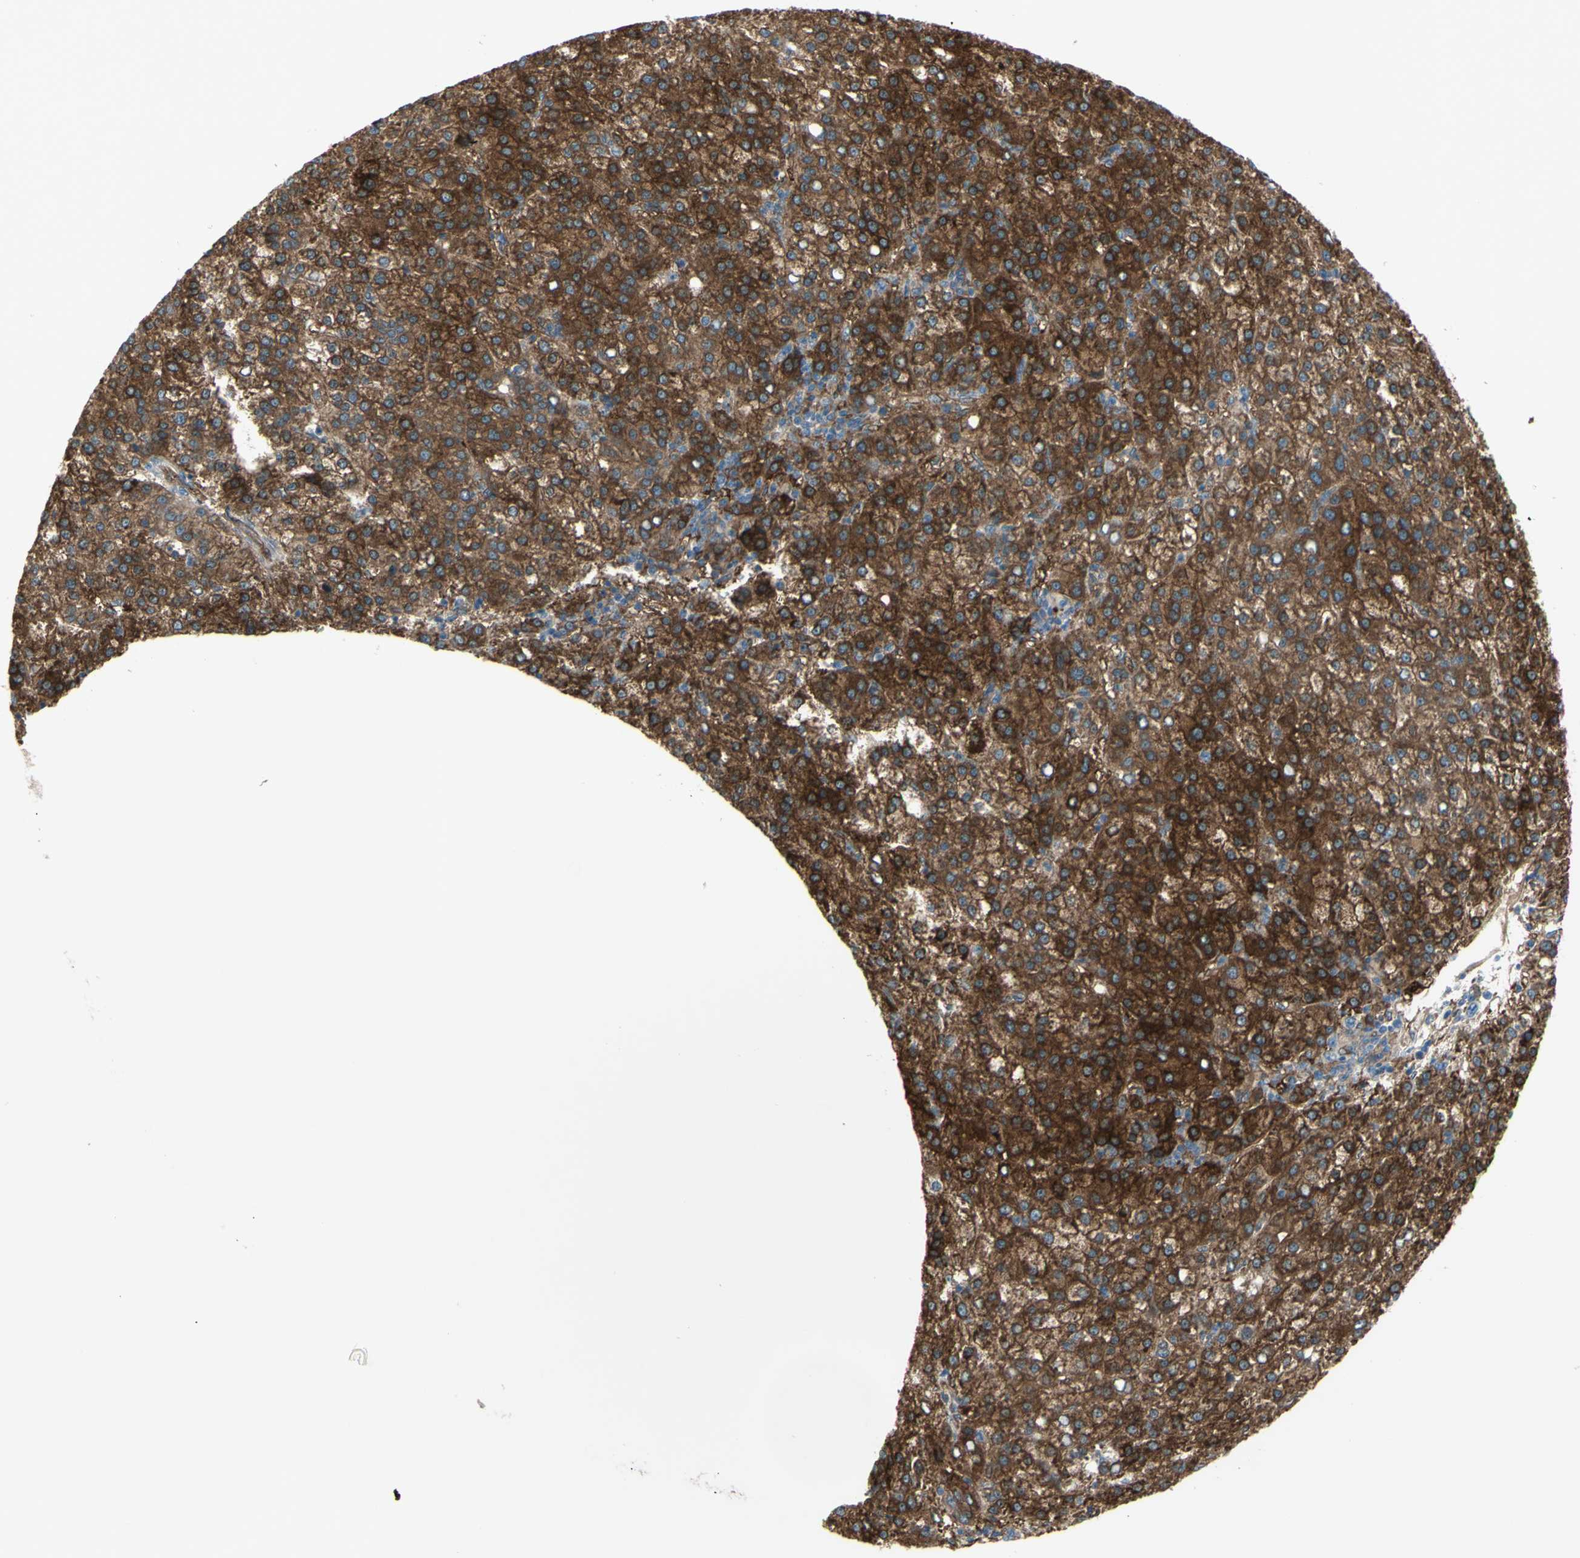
{"staining": {"intensity": "strong", "quantity": ">75%", "location": "cytoplasmic/membranous"}, "tissue": "liver cancer", "cell_type": "Tumor cells", "image_type": "cancer", "snomed": [{"axis": "morphology", "description": "Carcinoma, Hepatocellular, NOS"}, {"axis": "topography", "description": "Liver"}], "caption": "Protein expression analysis of liver cancer demonstrates strong cytoplasmic/membranous staining in about >75% of tumor cells.", "gene": "IGSF9B", "patient": {"sex": "female", "age": 58}}